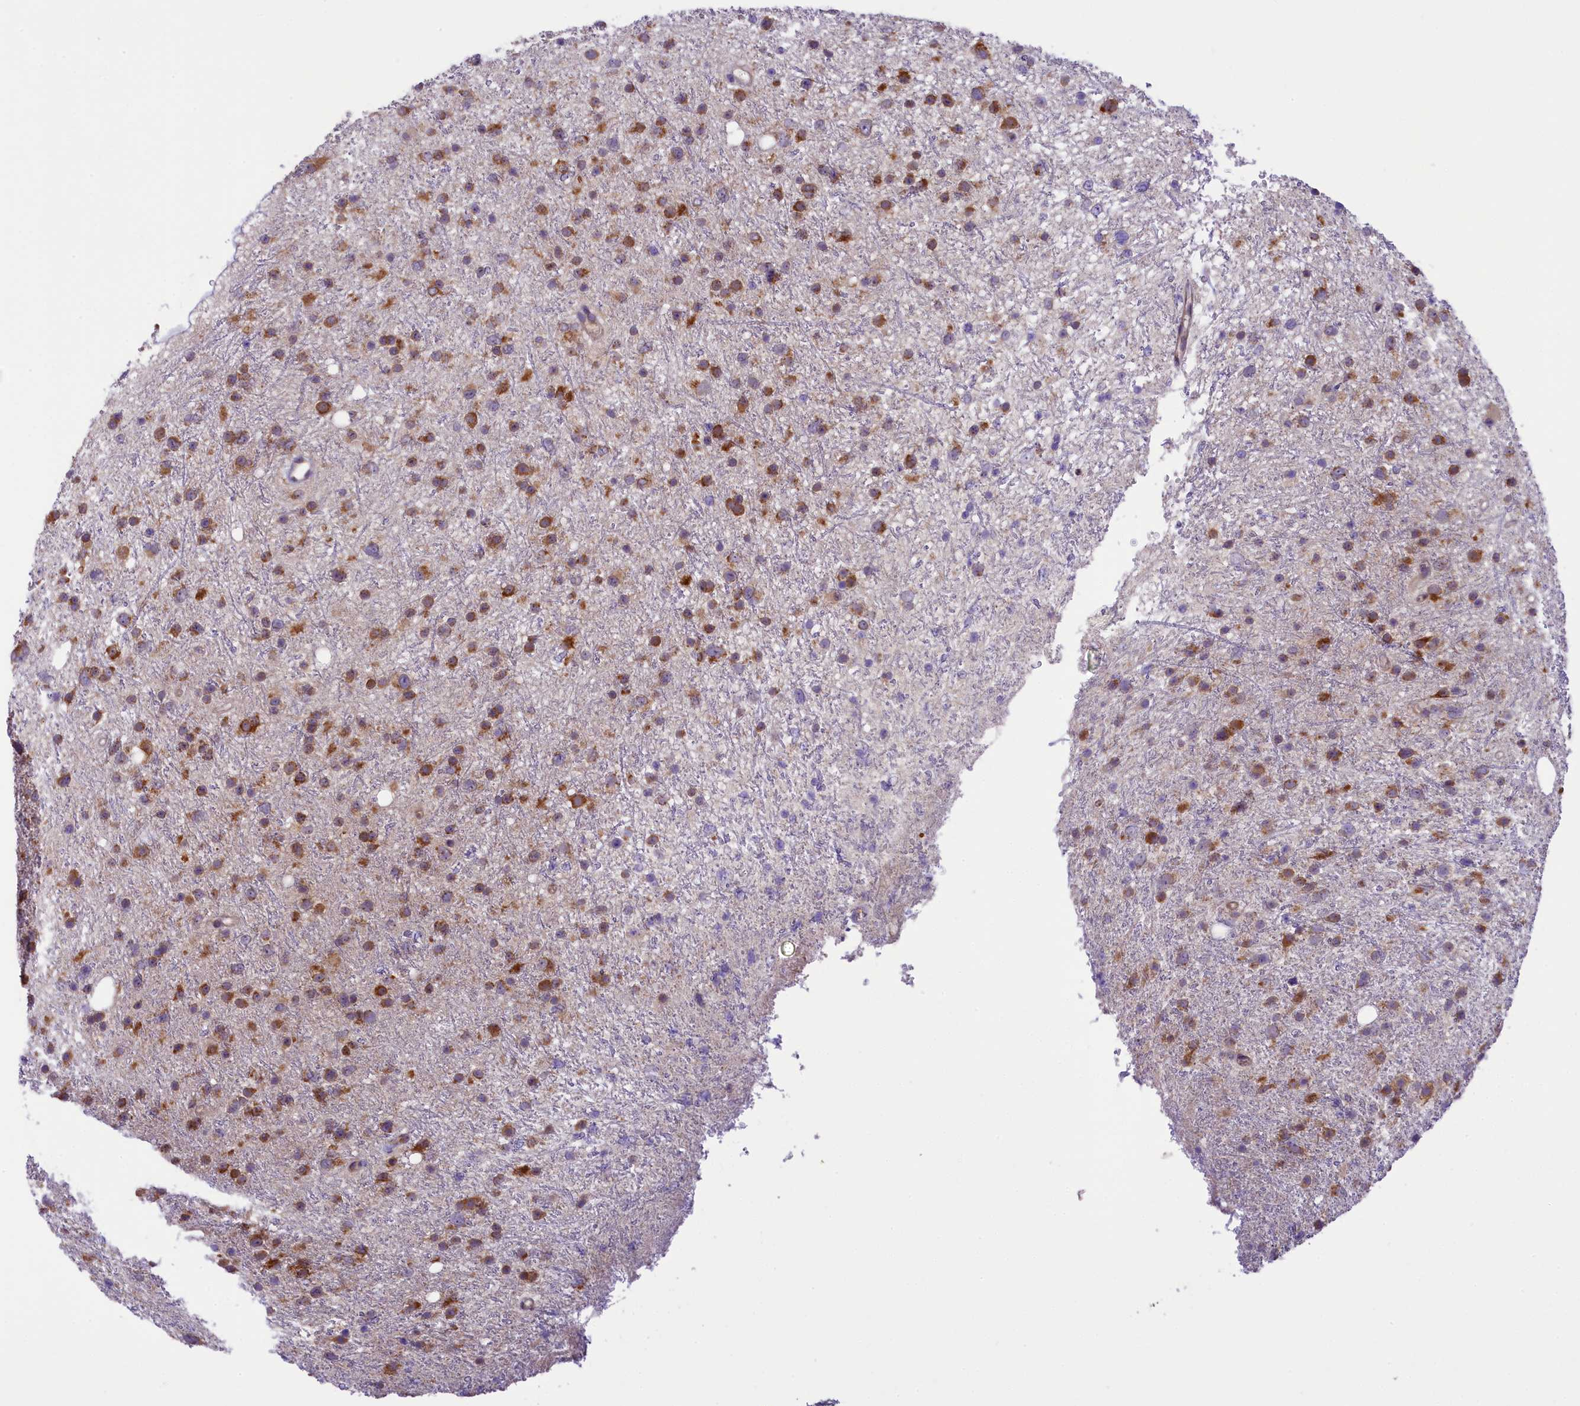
{"staining": {"intensity": "strong", "quantity": "25%-75%", "location": "cytoplasmic/membranous"}, "tissue": "glioma", "cell_type": "Tumor cells", "image_type": "cancer", "snomed": [{"axis": "morphology", "description": "Glioma, malignant, Low grade"}, {"axis": "topography", "description": "Cerebral cortex"}], "caption": "Tumor cells reveal high levels of strong cytoplasmic/membranous staining in approximately 25%-75% of cells in human malignant glioma (low-grade).", "gene": "LARP4", "patient": {"sex": "female", "age": 39}}